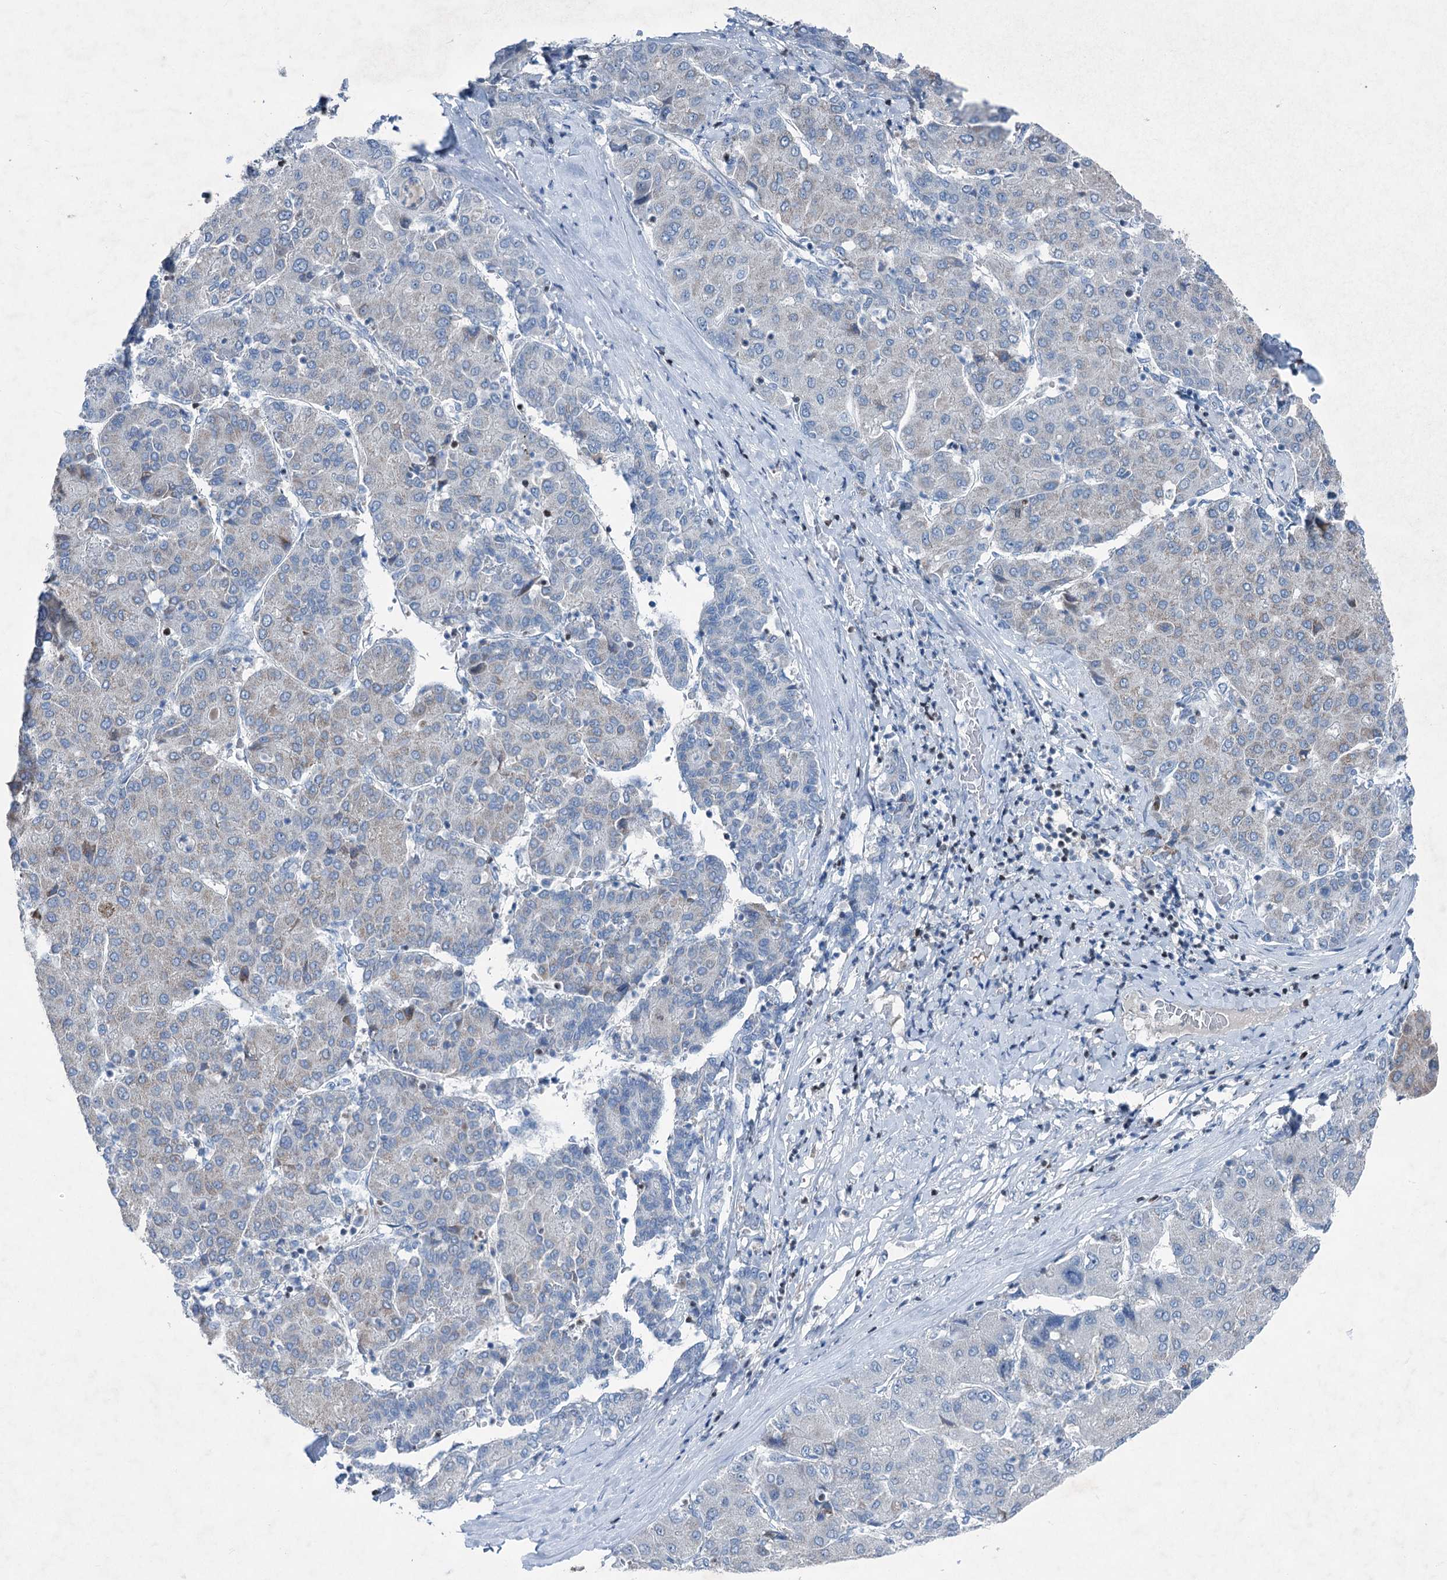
{"staining": {"intensity": "weak", "quantity": "<25%", "location": "cytoplasmic/membranous"}, "tissue": "liver cancer", "cell_type": "Tumor cells", "image_type": "cancer", "snomed": [{"axis": "morphology", "description": "Carcinoma, Hepatocellular, NOS"}, {"axis": "topography", "description": "Liver"}], "caption": "Liver cancer stained for a protein using immunohistochemistry exhibits no positivity tumor cells.", "gene": "ELP4", "patient": {"sex": "male", "age": 65}}